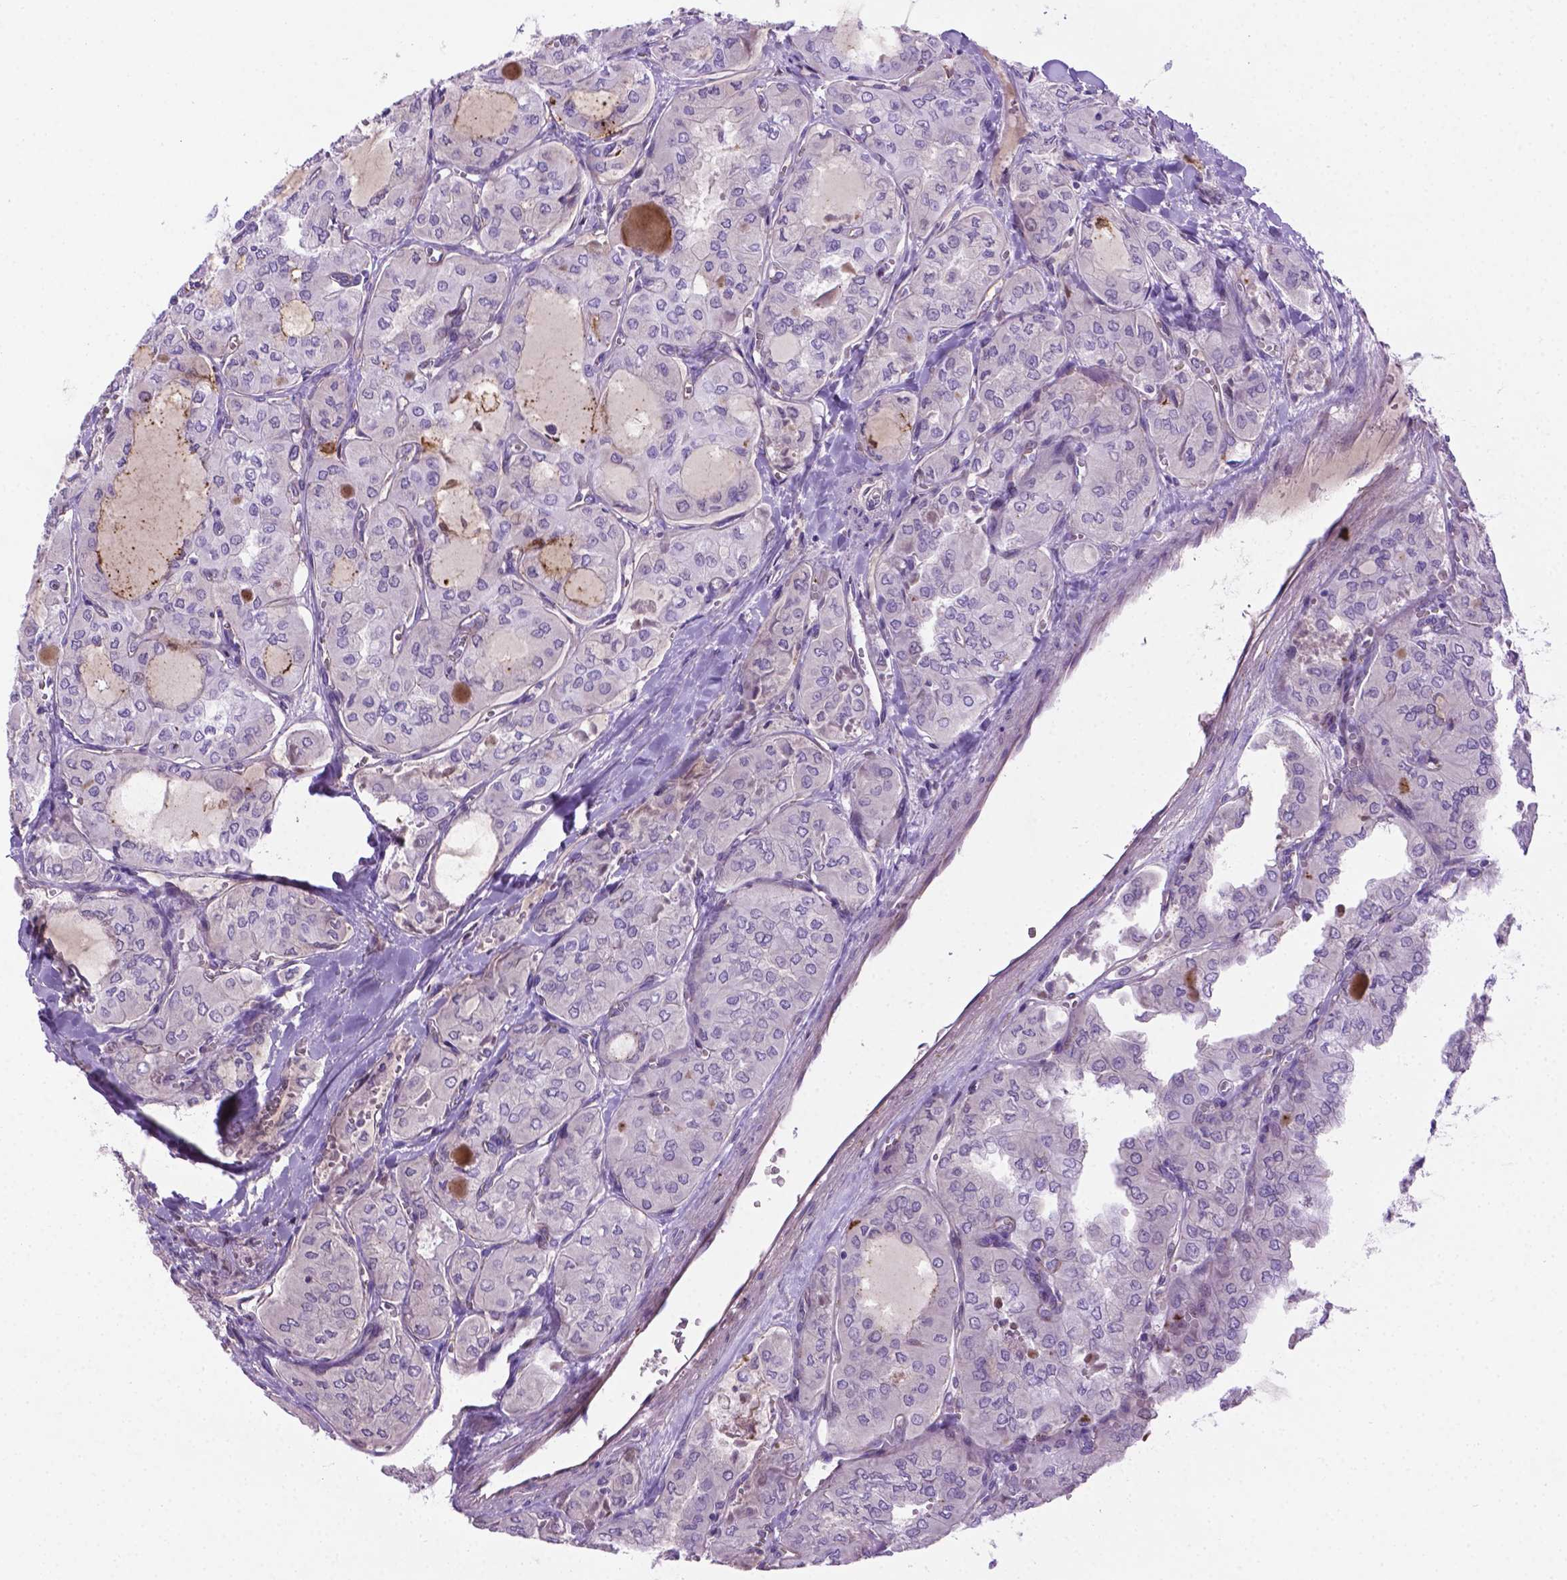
{"staining": {"intensity": "negative", "quantity": "none", "location": "none"}, "tissue": "thyroid cancer", "cell_type": "Tumor cells", "image_type": "cancer", "snomed": [{"axis": "morphology", "description": "Papillary adenocarcinoma, NOS"}, {"axis": "topography", "description": "Thyroid gland"}], "caption": "Micrograph shows no protein expression in tumor cells of thyroid cancer tissue. (Immunohistochemistry (ihc), brightfield microscopy, high magnification).", "gene": "CCER2", "patient": {"sex": "male", "age": 20}}